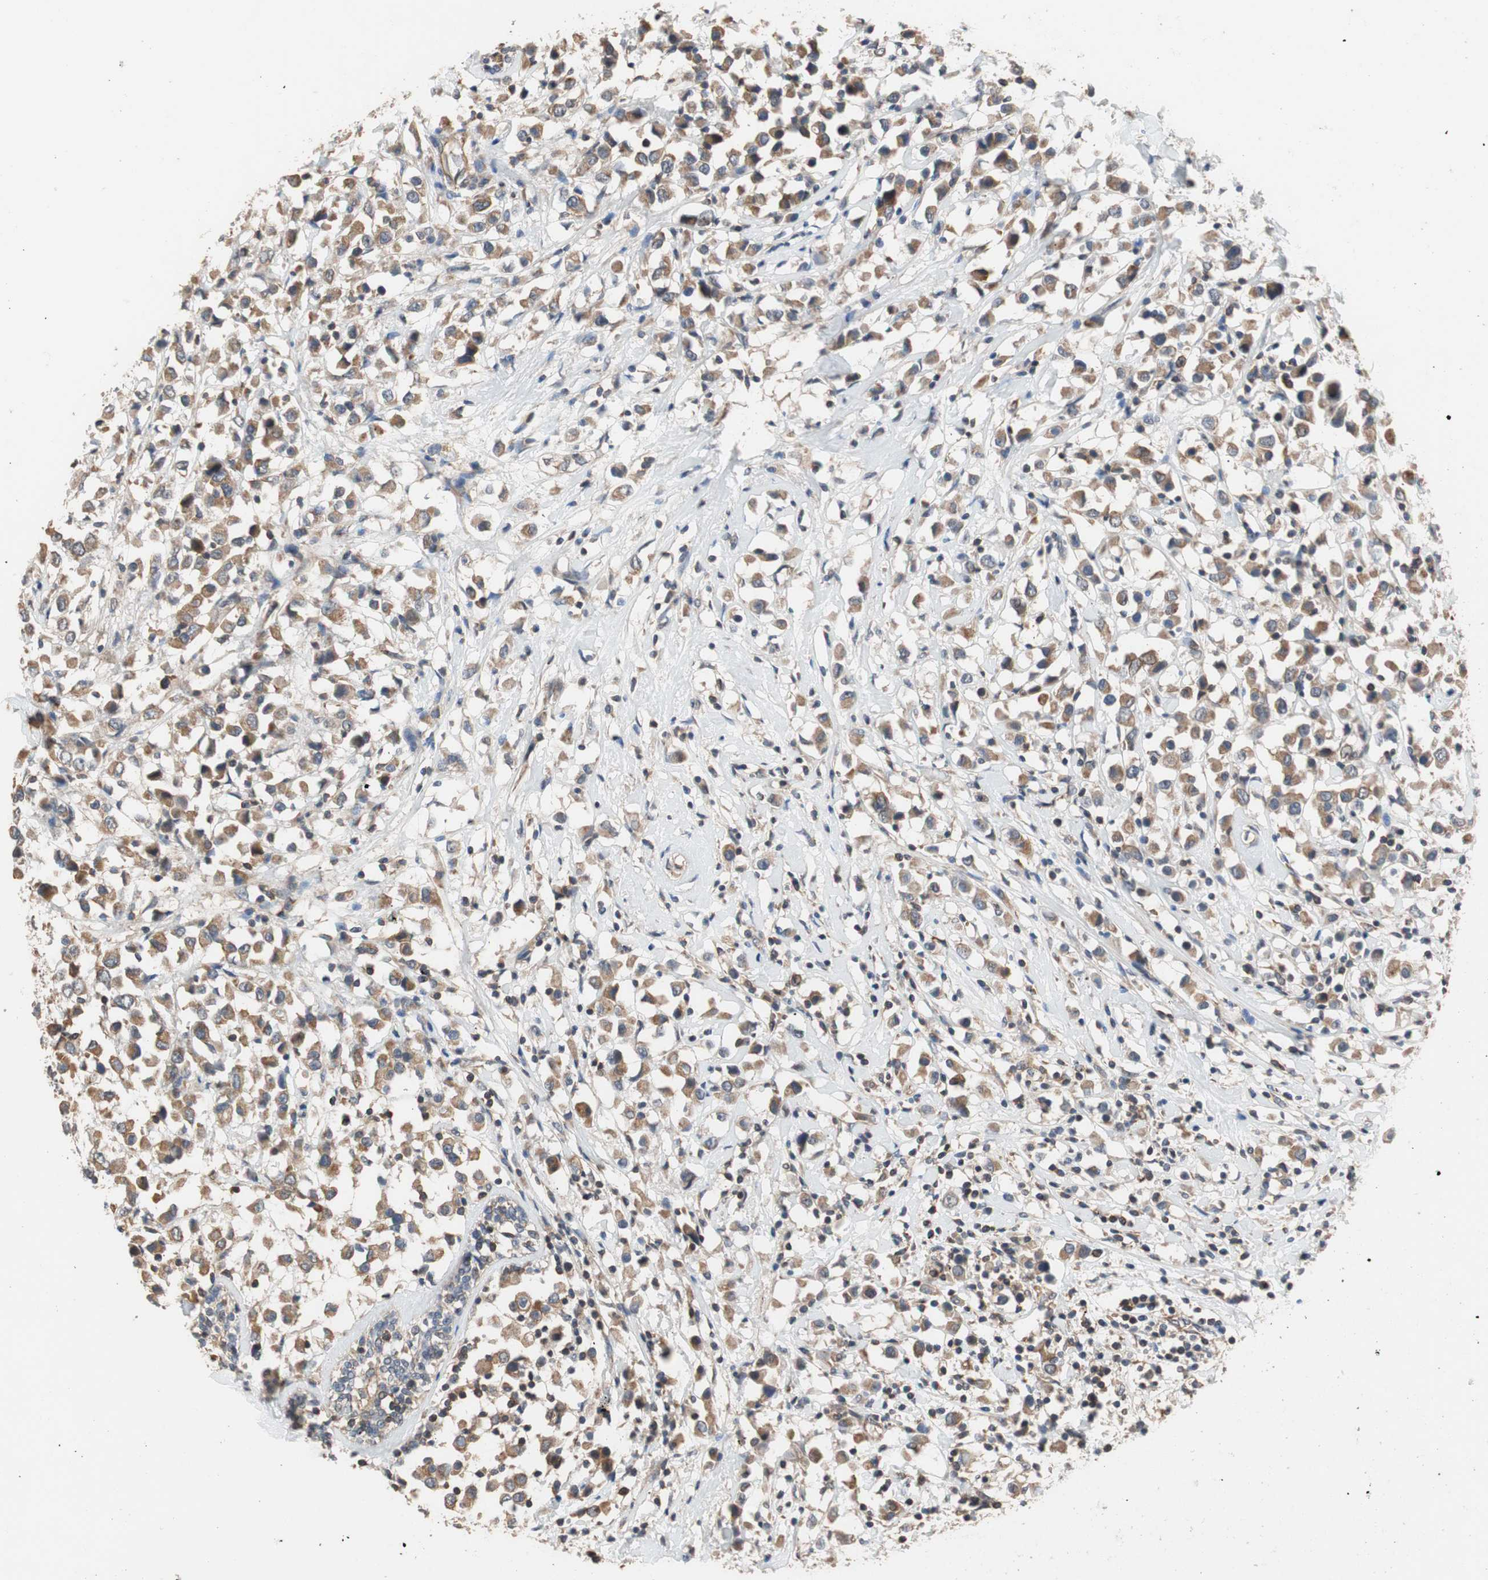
{"staining": {"intensity": "strong", "quantity": ">75%", "location": "cytoplasmic/membranous"}, "tissue": "breast cancer", "cell_type": "Tumor cells", "image_type": "cancer", "snomed": [{"axis": "morphology", "description": "Duct carcinoma"}, {"axis": "topography", "description": "Breast"}], "caption": "The histopathology image exhibits a brown stain indicating the presence of a protein in the cytoplasmic/membranous of tumor cells in breast cancer. (IHC, brightfield microscopy, high magnification).", "gene": "MAP4K2", "patient": {"sex": "female", "age": 61}}